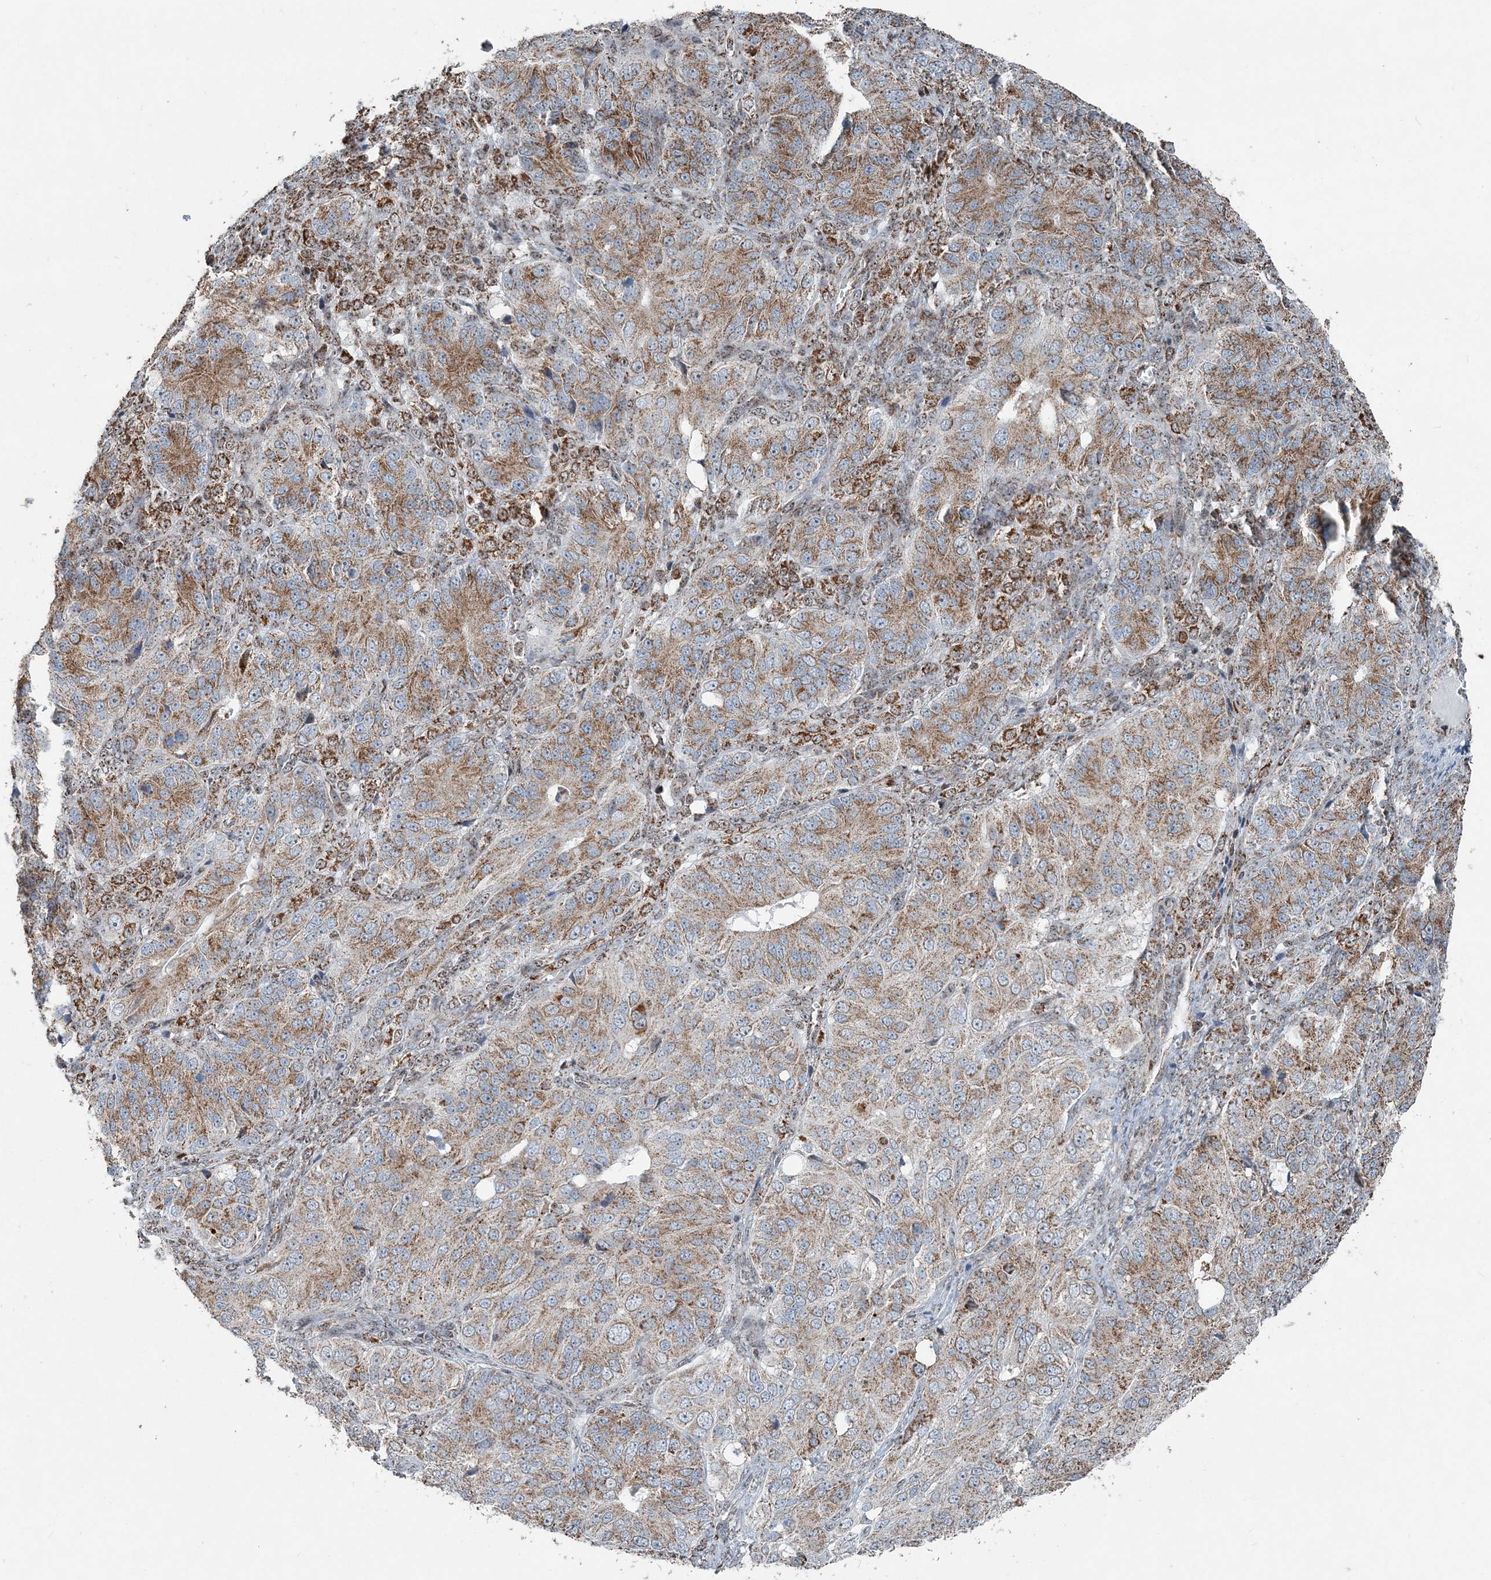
{"staining": {"intensity": "moderate", "quantity": ">75%", "location": "cytoplasmic/membranous"}, "tissue": "ovarian cancer", "cell_type": "Tumor cells", "image_type": "cancer", "snomed": [{"axis": "morphology", "description": "Carcinoma, endometroid"}, {"axis": "topography", "description": "Ovary"}], "caption": "Protein expression analysis of ovarian endometroid carcinoma exhibits moderate cytoplasmic/membranous expression in about >75% of tumor cells.", "gene": "SUCLG1", "patient": {"sex": "female", "age": 51}}